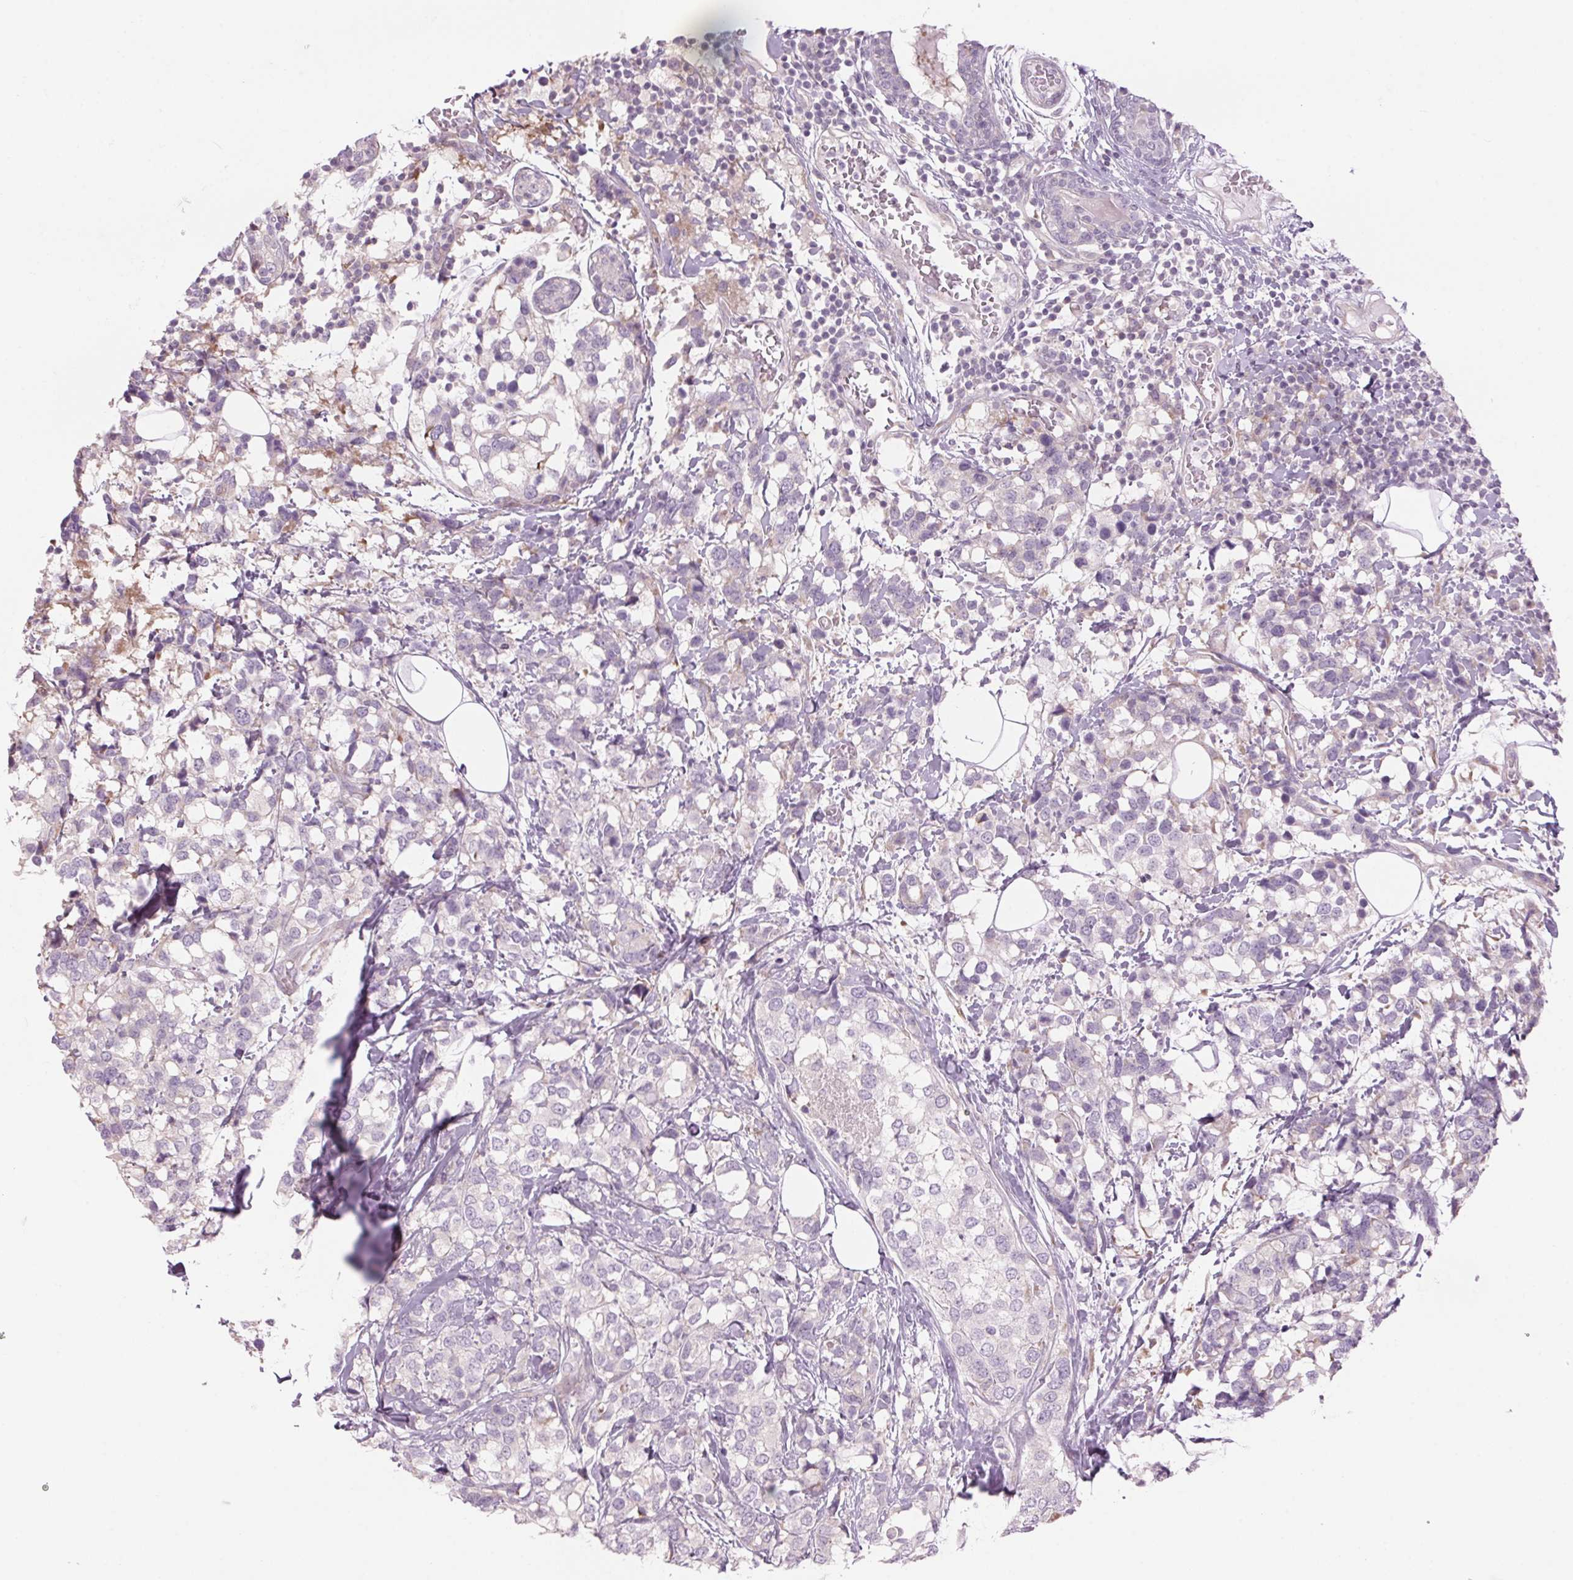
{"staining": {"intensity": "negative", "quantity": "none", "location": "none"}, "tissue": "breast cancer", "cell_type": "Tumor cells", "image_type": "cancer", "snomed": [{"axis": "morphology", "description": "Lobular carcinoma"}, {"axis": "topography", "description": "Breast"}], "caption": "Immunohistochemical staining of breast cancer (lobular carcinoma) demonstrates no significant positivity in tumor cells. (DAB (3,3'-diaminobenzidine) immunohistochemistry, high magnification).", "gene": "GNMT", "patient": {"sex": "female", "age": 59}}